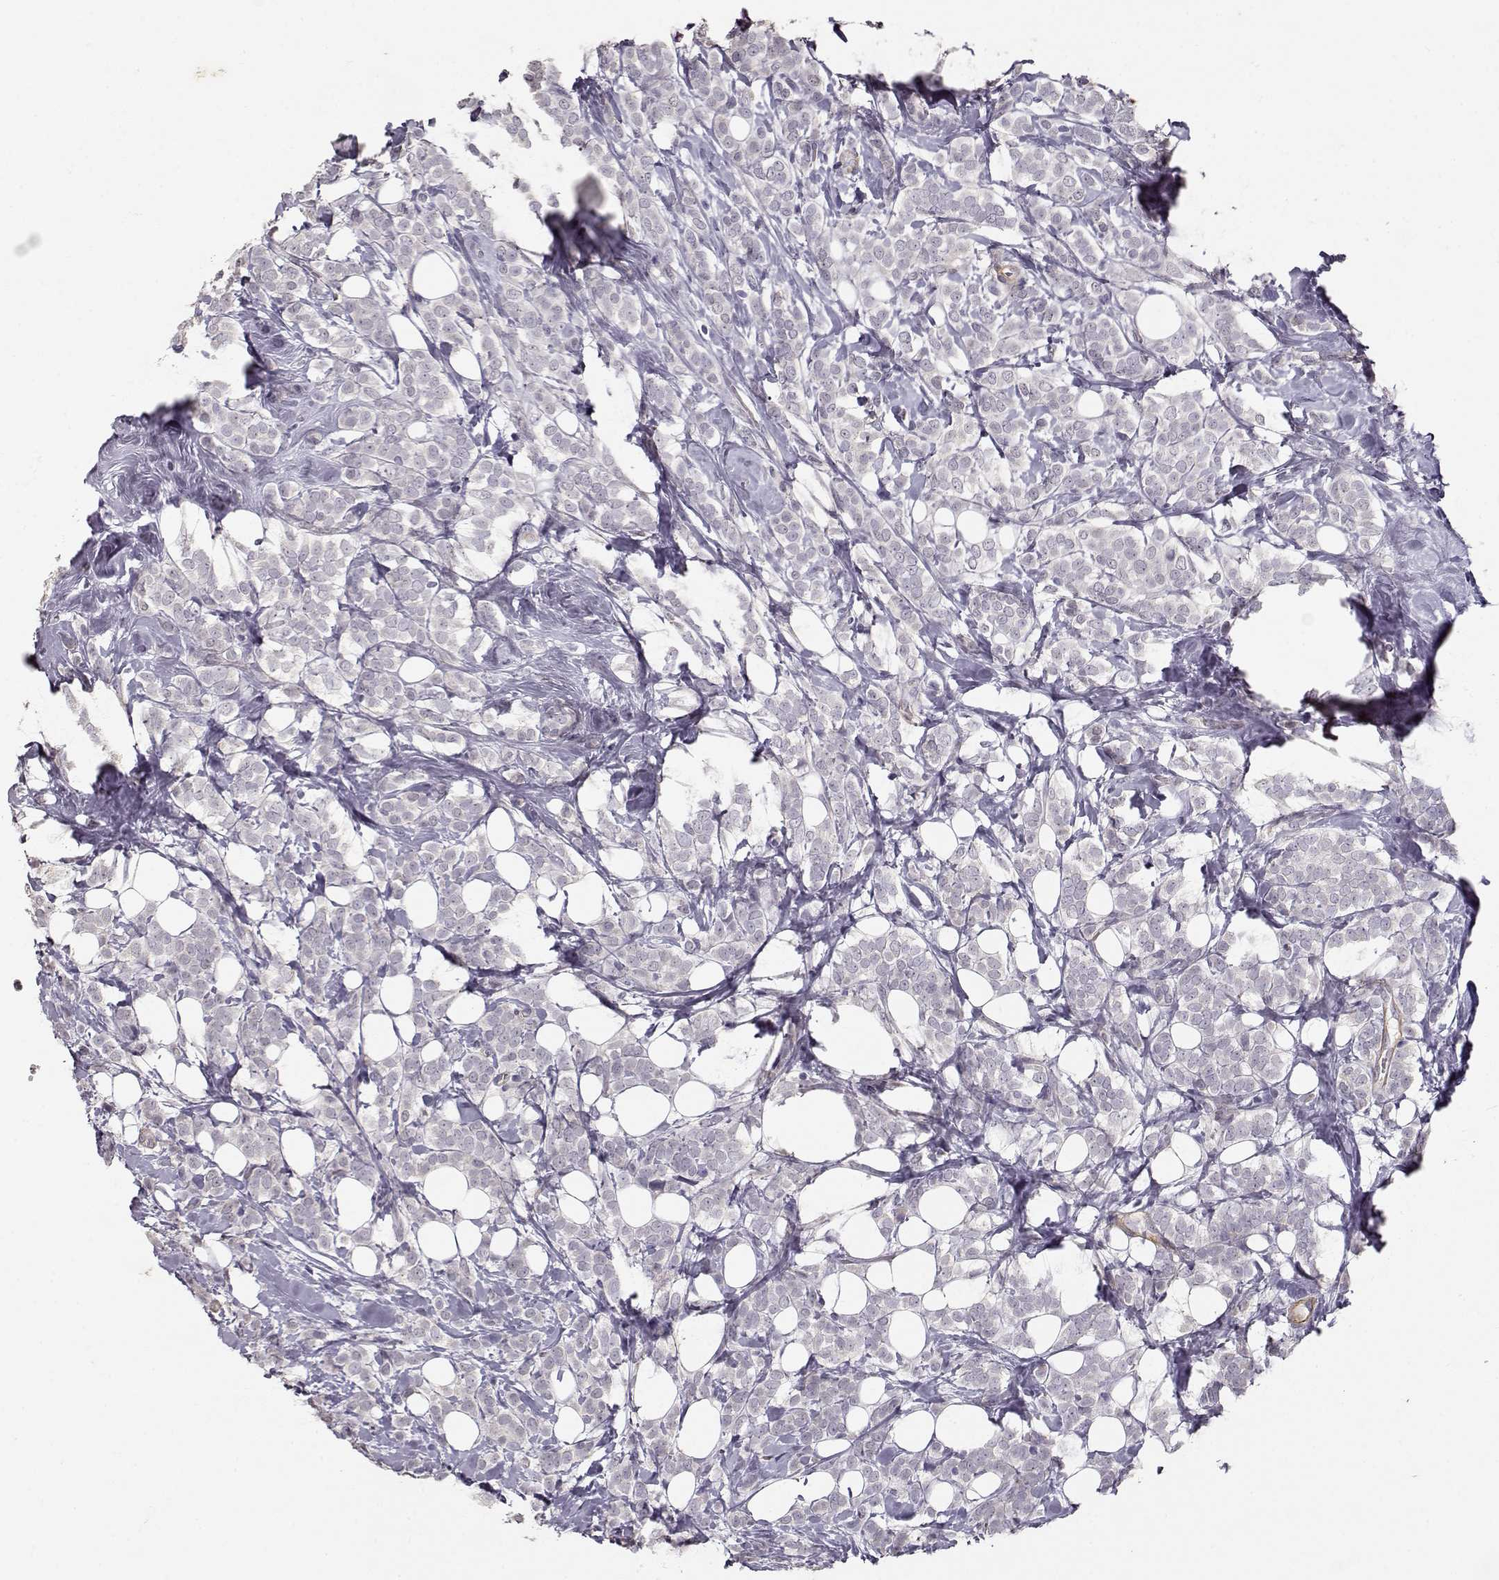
{"staining": {"intensity": "negative", "quantity": "none", "location": "none"}, "tissue": "breast cancer", "cell_type": "Tumor cells", "image_type": "cancer", "snomed": [{"axis": "morphology", "description": "Lobular carcinoma"}, {"axis": "topography", "description": "Breast"}], "caption": "Human breast cancer stained for a protein using IHC displays no expression in tumor cells.", "gene": "LAMA5", "patient": {"sex": "female", "age": 49}}